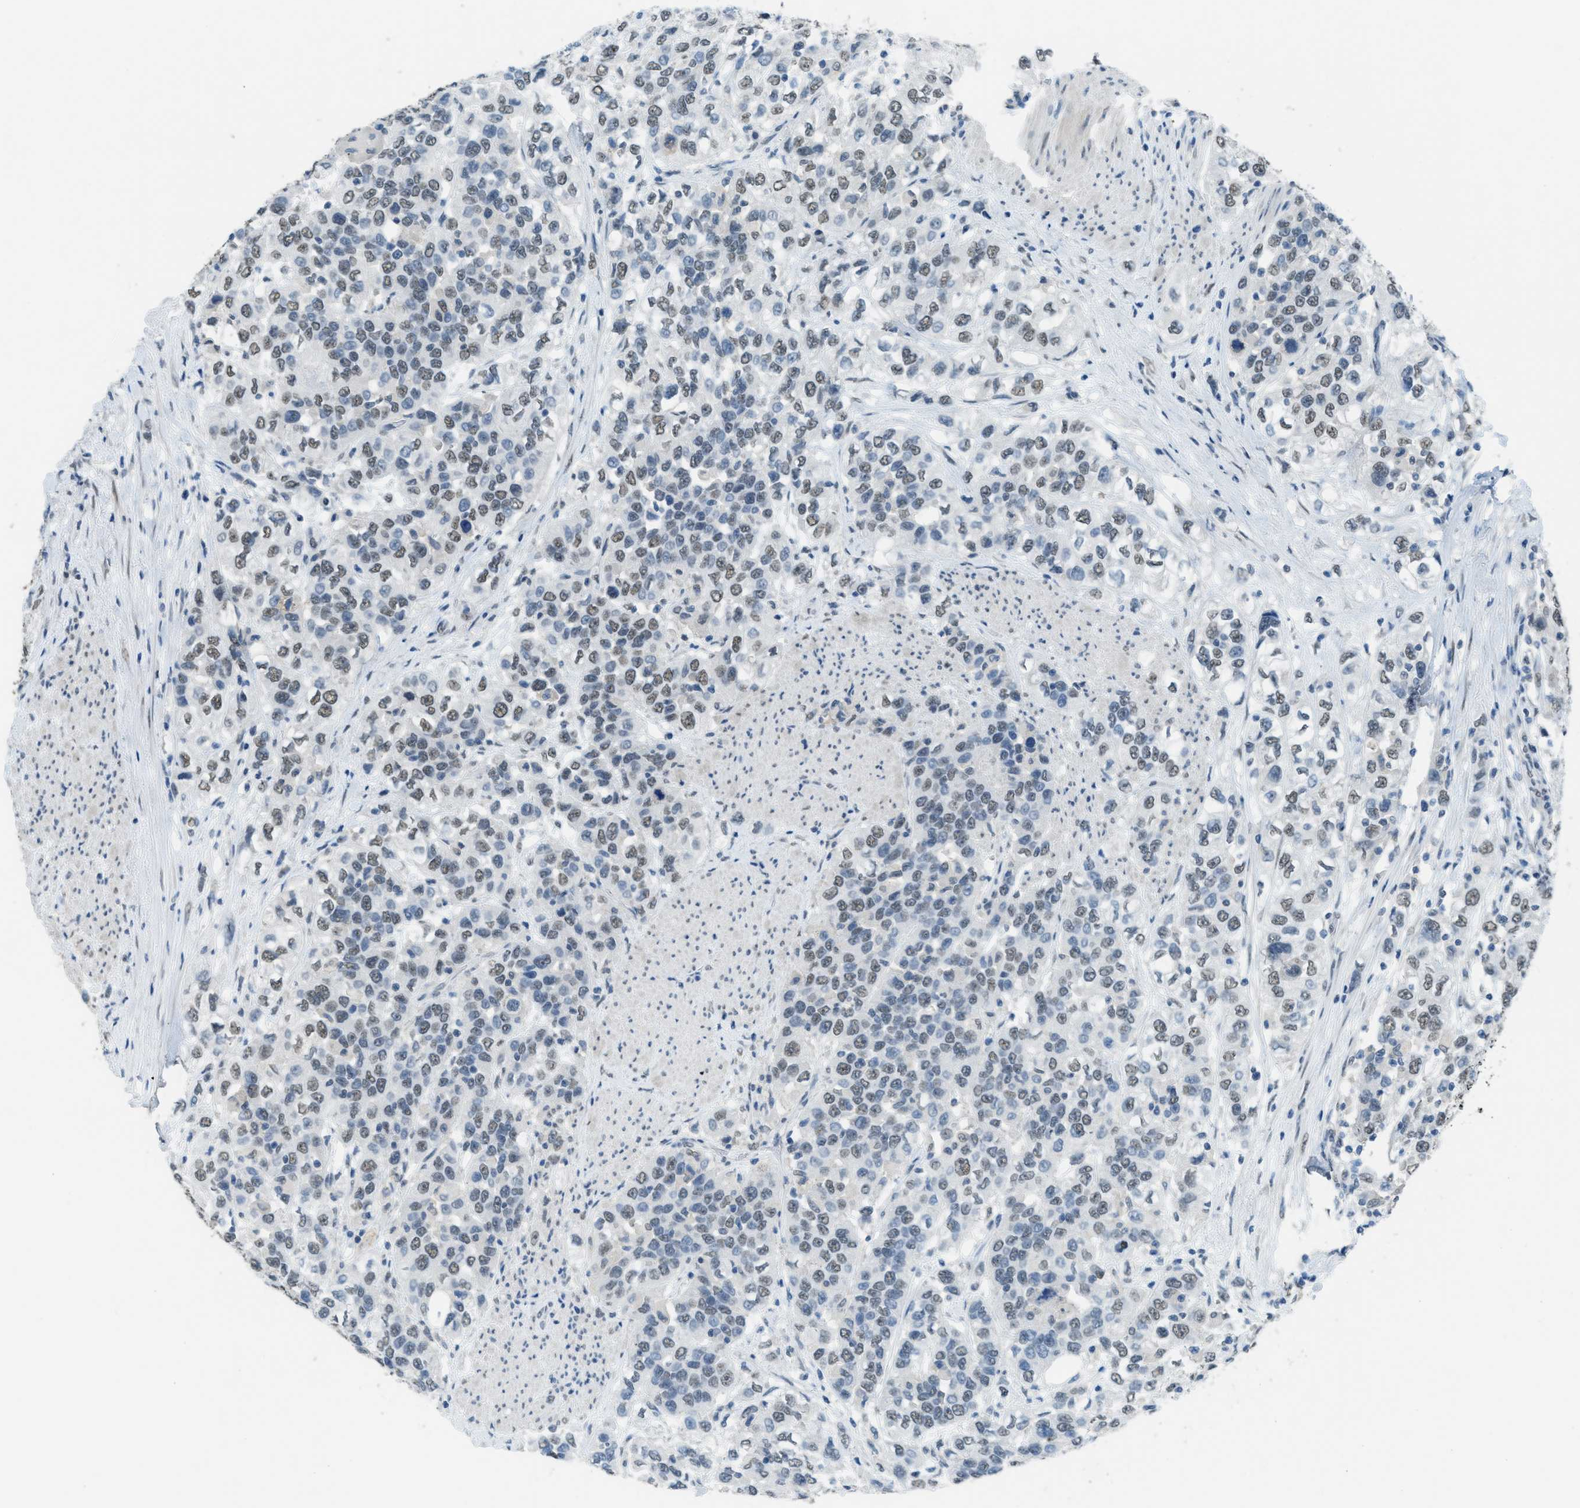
{"staining": {"intensity": "moderate", "quantity": "25%-75%", "location": "nuclear"}, "tissue": "urothelial cancer", "cell_type": "Tumor cells", "image_type": "cancer", "snomed": [{"axis": "morphology", "description": "Urothelial carcinoma, High grade"}, {"axis": "topography", "description": "Urinary bladder"}], "caption": "Tumor cells exhibit medium levels of moderate nuclear positivity in about 25%-75% of cells in human urothelial cancer. (Brightfield microscopy of DAB IHC at high magnification).", "gene": "TTC13", "patient": {"sex": "female", "age": 80}}